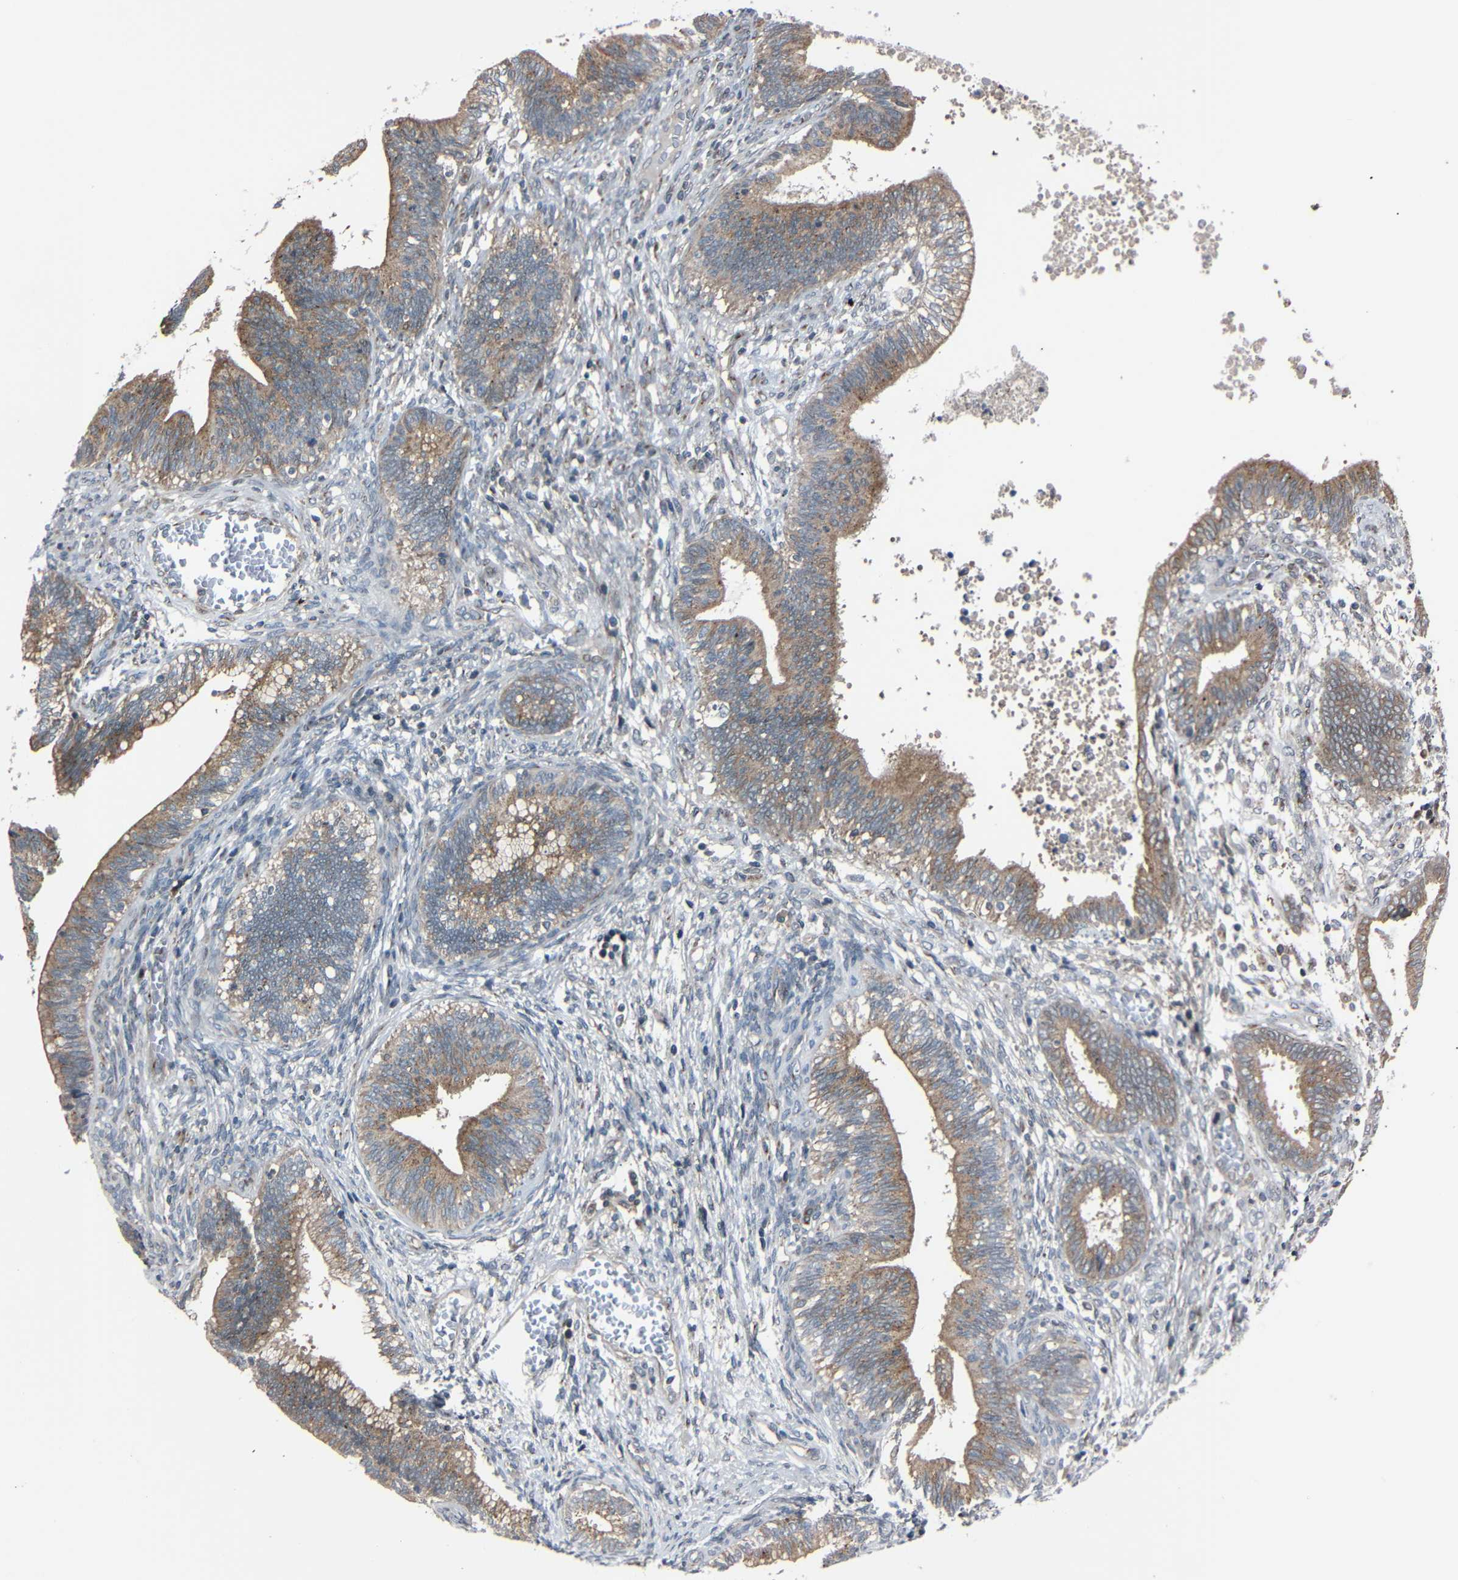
{"staining": {"intensity": "weak", "quantity": ">75%", "location": "cytoplasmic/membranous"}, "tissue": "cervical cancer", "cell_type": "Tumor cells", "image_type": "cancer", "snomed": [{"axis": "morphology", "description": "Adenocarcinoma, NOS"}, {"axis": "topography", "description": "Cervix"}], "caption": "About >75% of tumor cells in human cervical cancer show weak cytoplasmic/membranous protein positivity as visualized by brown immunohistochemical staining.", "gene": "AKAP9", "patient": {"sex": "female", "age": 44}}